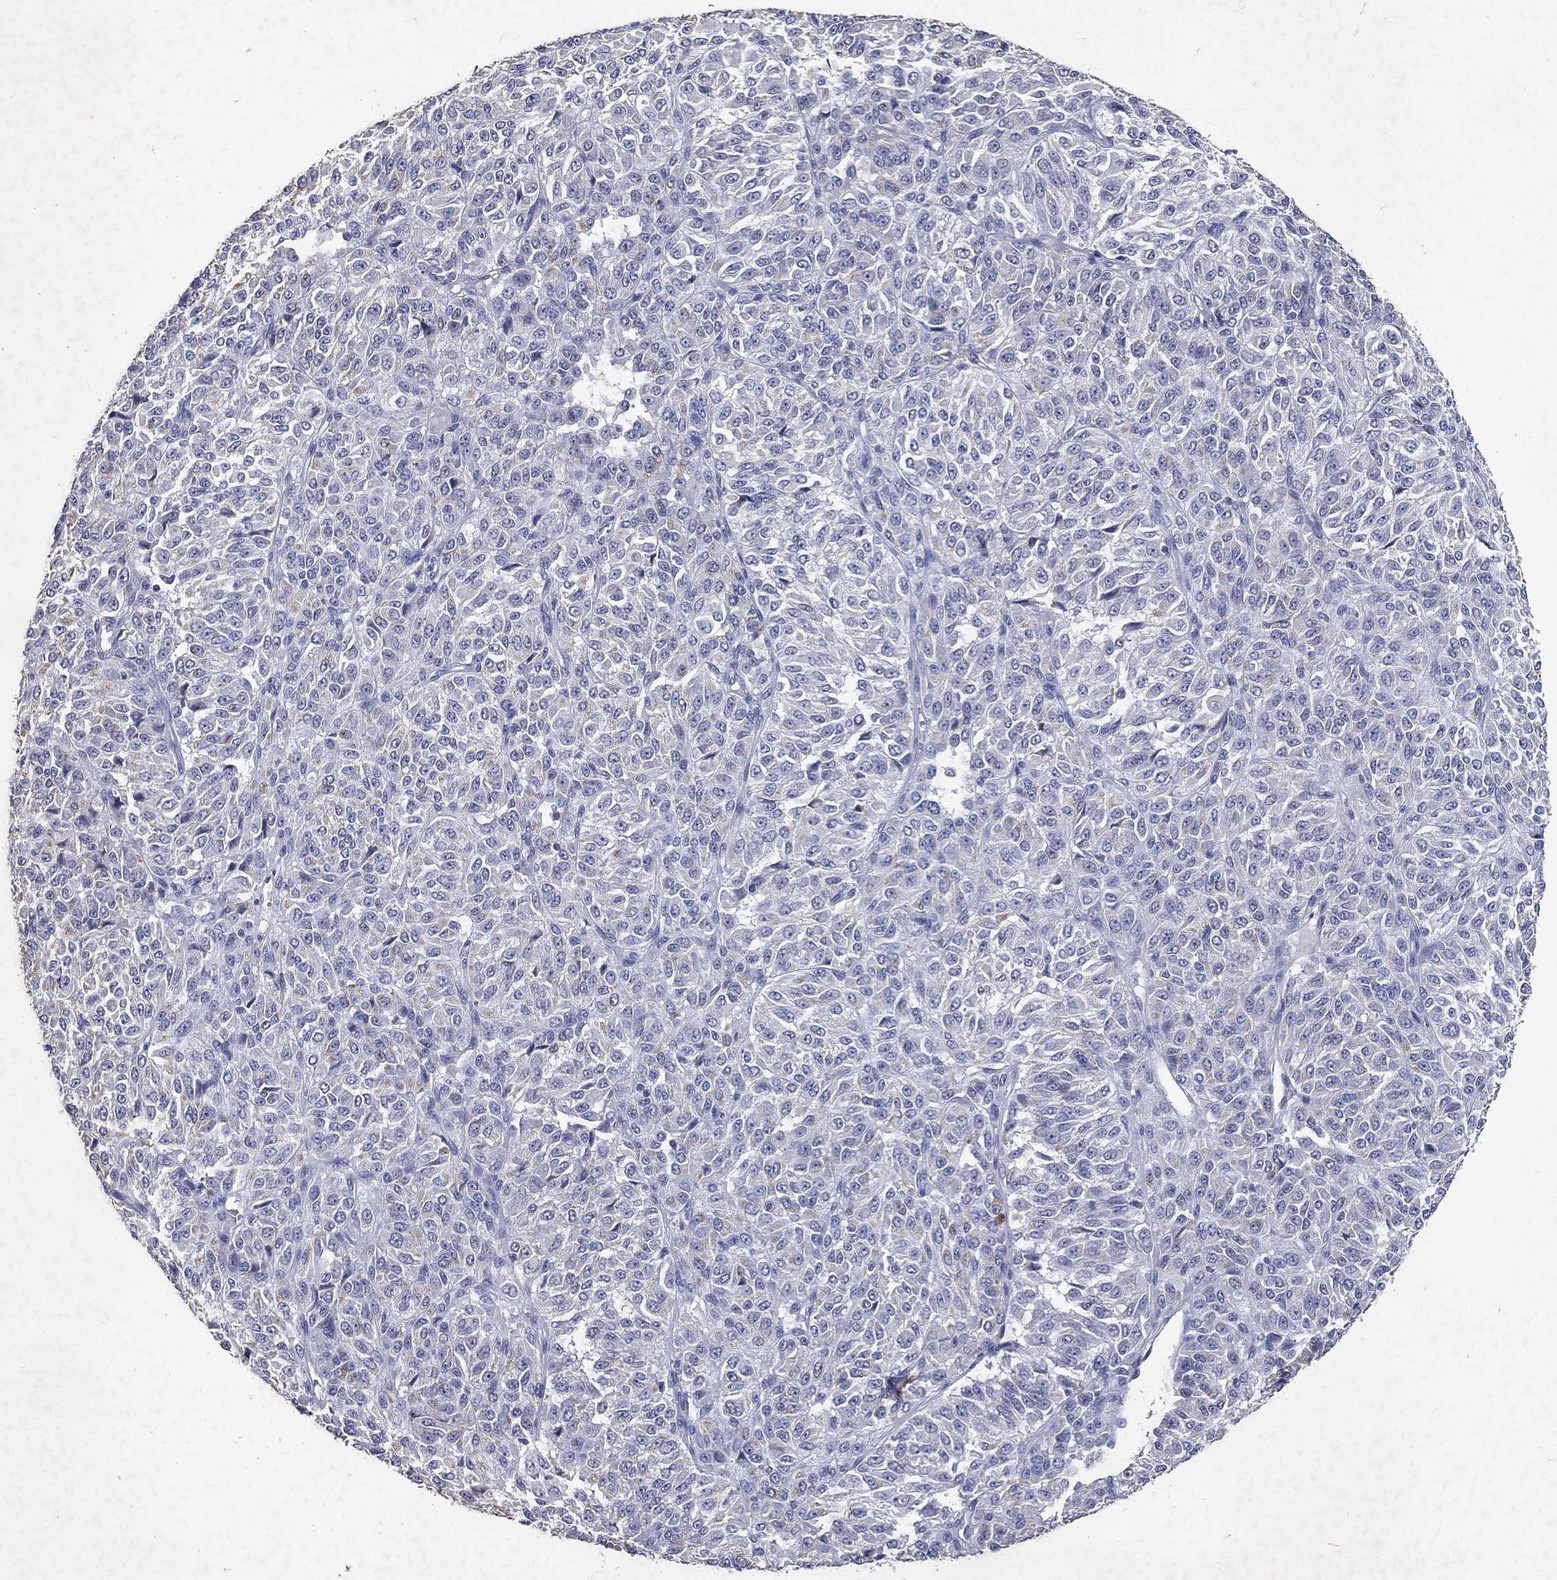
{"staining": {"intensity": "negative", "quantity": "none", "location": "none"}, "tissue": "melanoma", "cell_type": "Tumor cells", "image_type": "cancer", "snomed": [{"axis": "morphology", "description": "Malignant melanoma, Metastatic site"}, {"axis": "topography", "description": "Brain"}], "caption": "IHC micrograph of neoplastic tissue: melanoma stained with DAB exhibits no significant protein positivity in tumor cells.", "gene": "SLC34A2", "patient": {"sex": "female", "age": 56}}